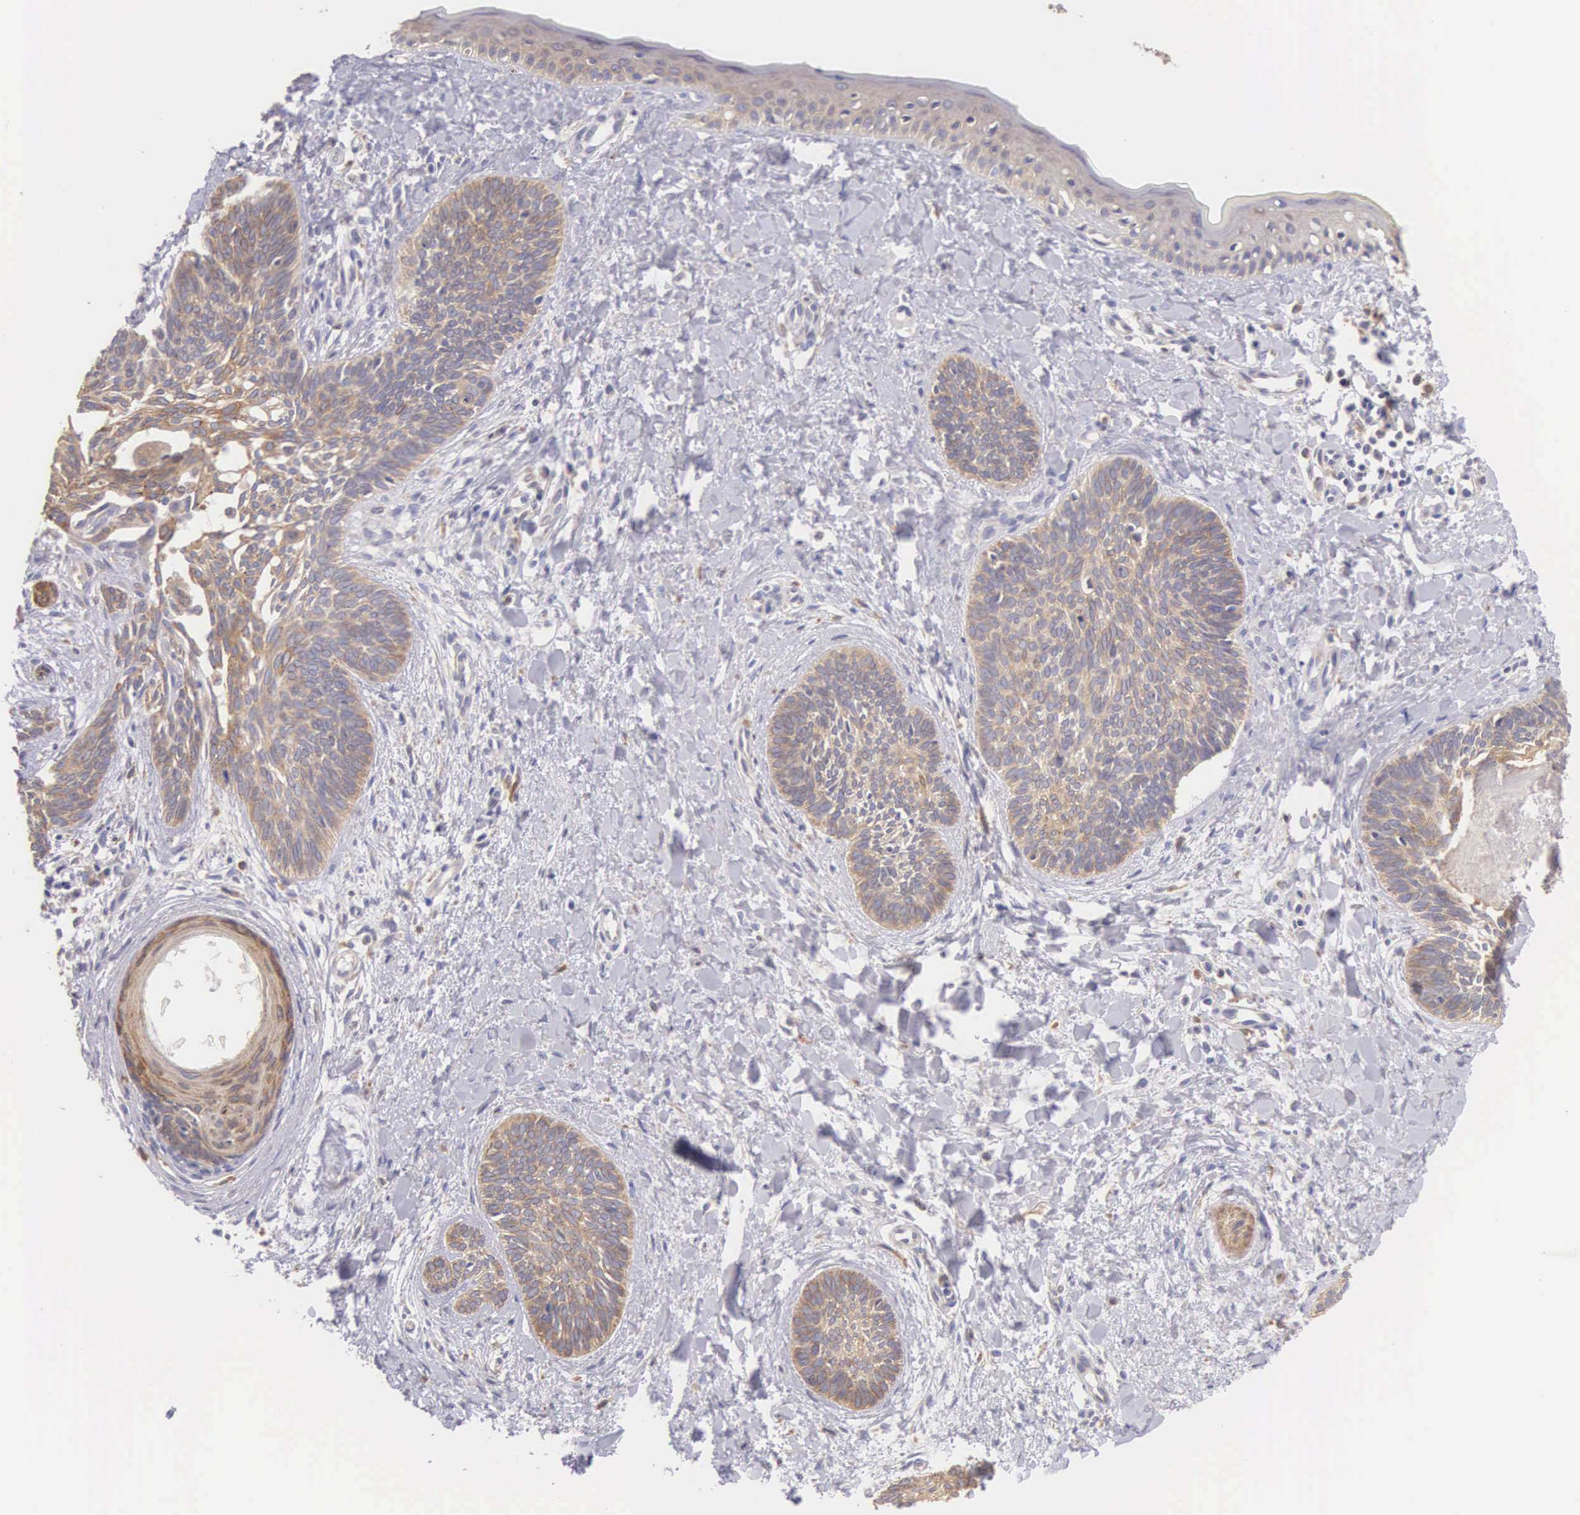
{"staining": {"intensity": "weak", "quantity": ">75%", "location": "cytoplasmic/membranous"}, "tissue": "skin cancer", "cell_type": "Tumor cells", "image_type": "cancer", "snomed": [{"axis": "morphology", "description": "Basal cell carcinoma"}, {"axis": "topography", "description": "Skin"}], "caption": "Immunohistochemical staining of skin cancer reveals low levels of weak cytoplasmic/membranous protein expression in approximately >75% of tumor cells.", "gene": "NSDHL", "patient": {"sex": "female", "age": 81}}